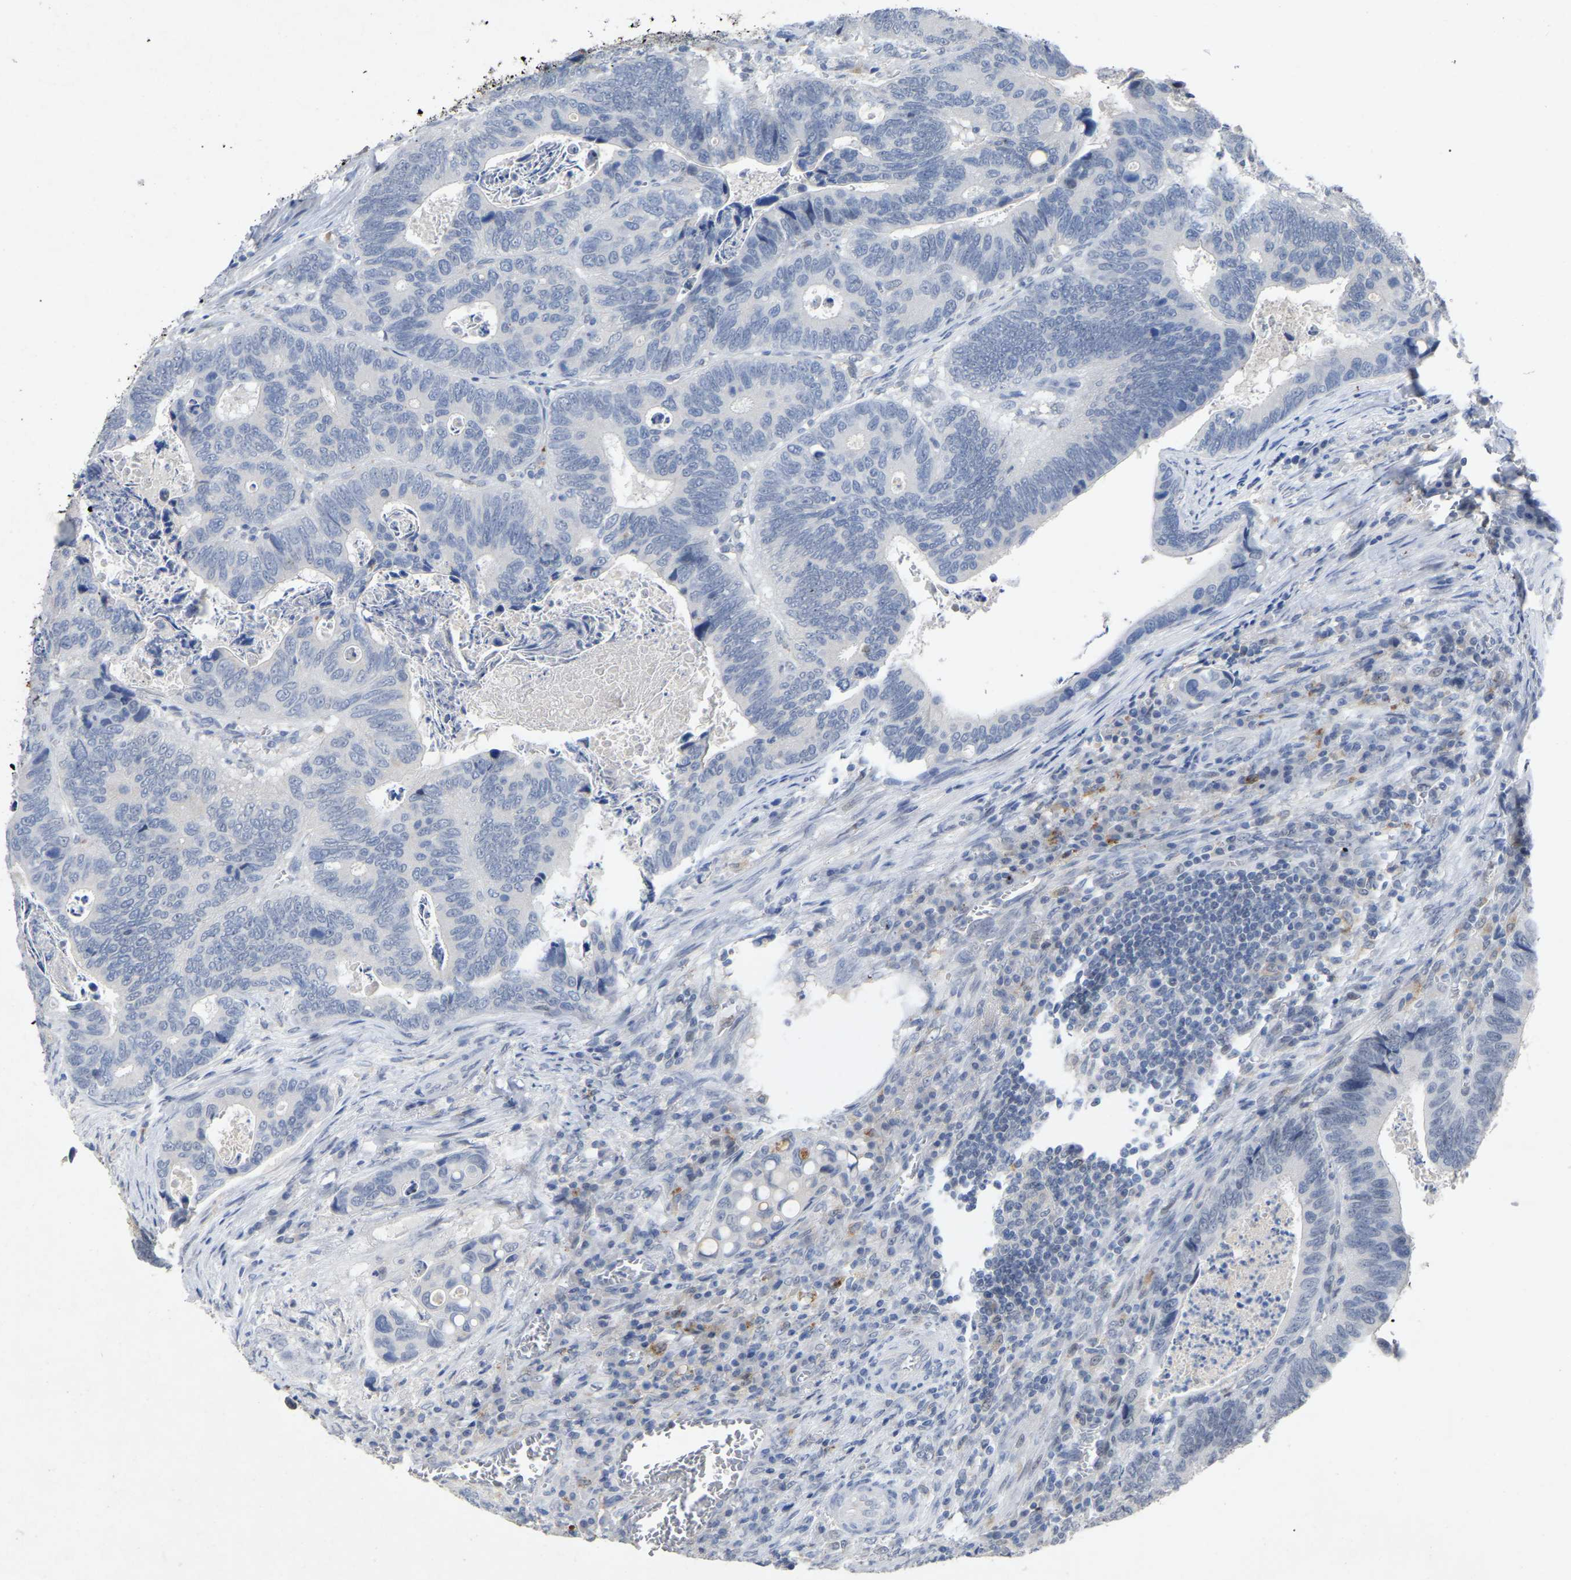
{"staining": {"intensity": "negative", "quantity": "none", "location": "none"}, "tissue": "colorectal cancer", "cell_type": "Tumor cells", "image_type": "cancer", "snomed": [{"axis": "morphology", "description": "Inflammation, NOS"}, {"axis": "morphology", "description": "Adenocarcinoma, NOS"}, {"axis": "topography", "description": "Colon"}], "caption": "The photomicrograph displays no staining of tumor cells in adenocarcinoma (colorectal).", "gene": "SMPD2", "patient": {"sex": "male", "age": 72}}